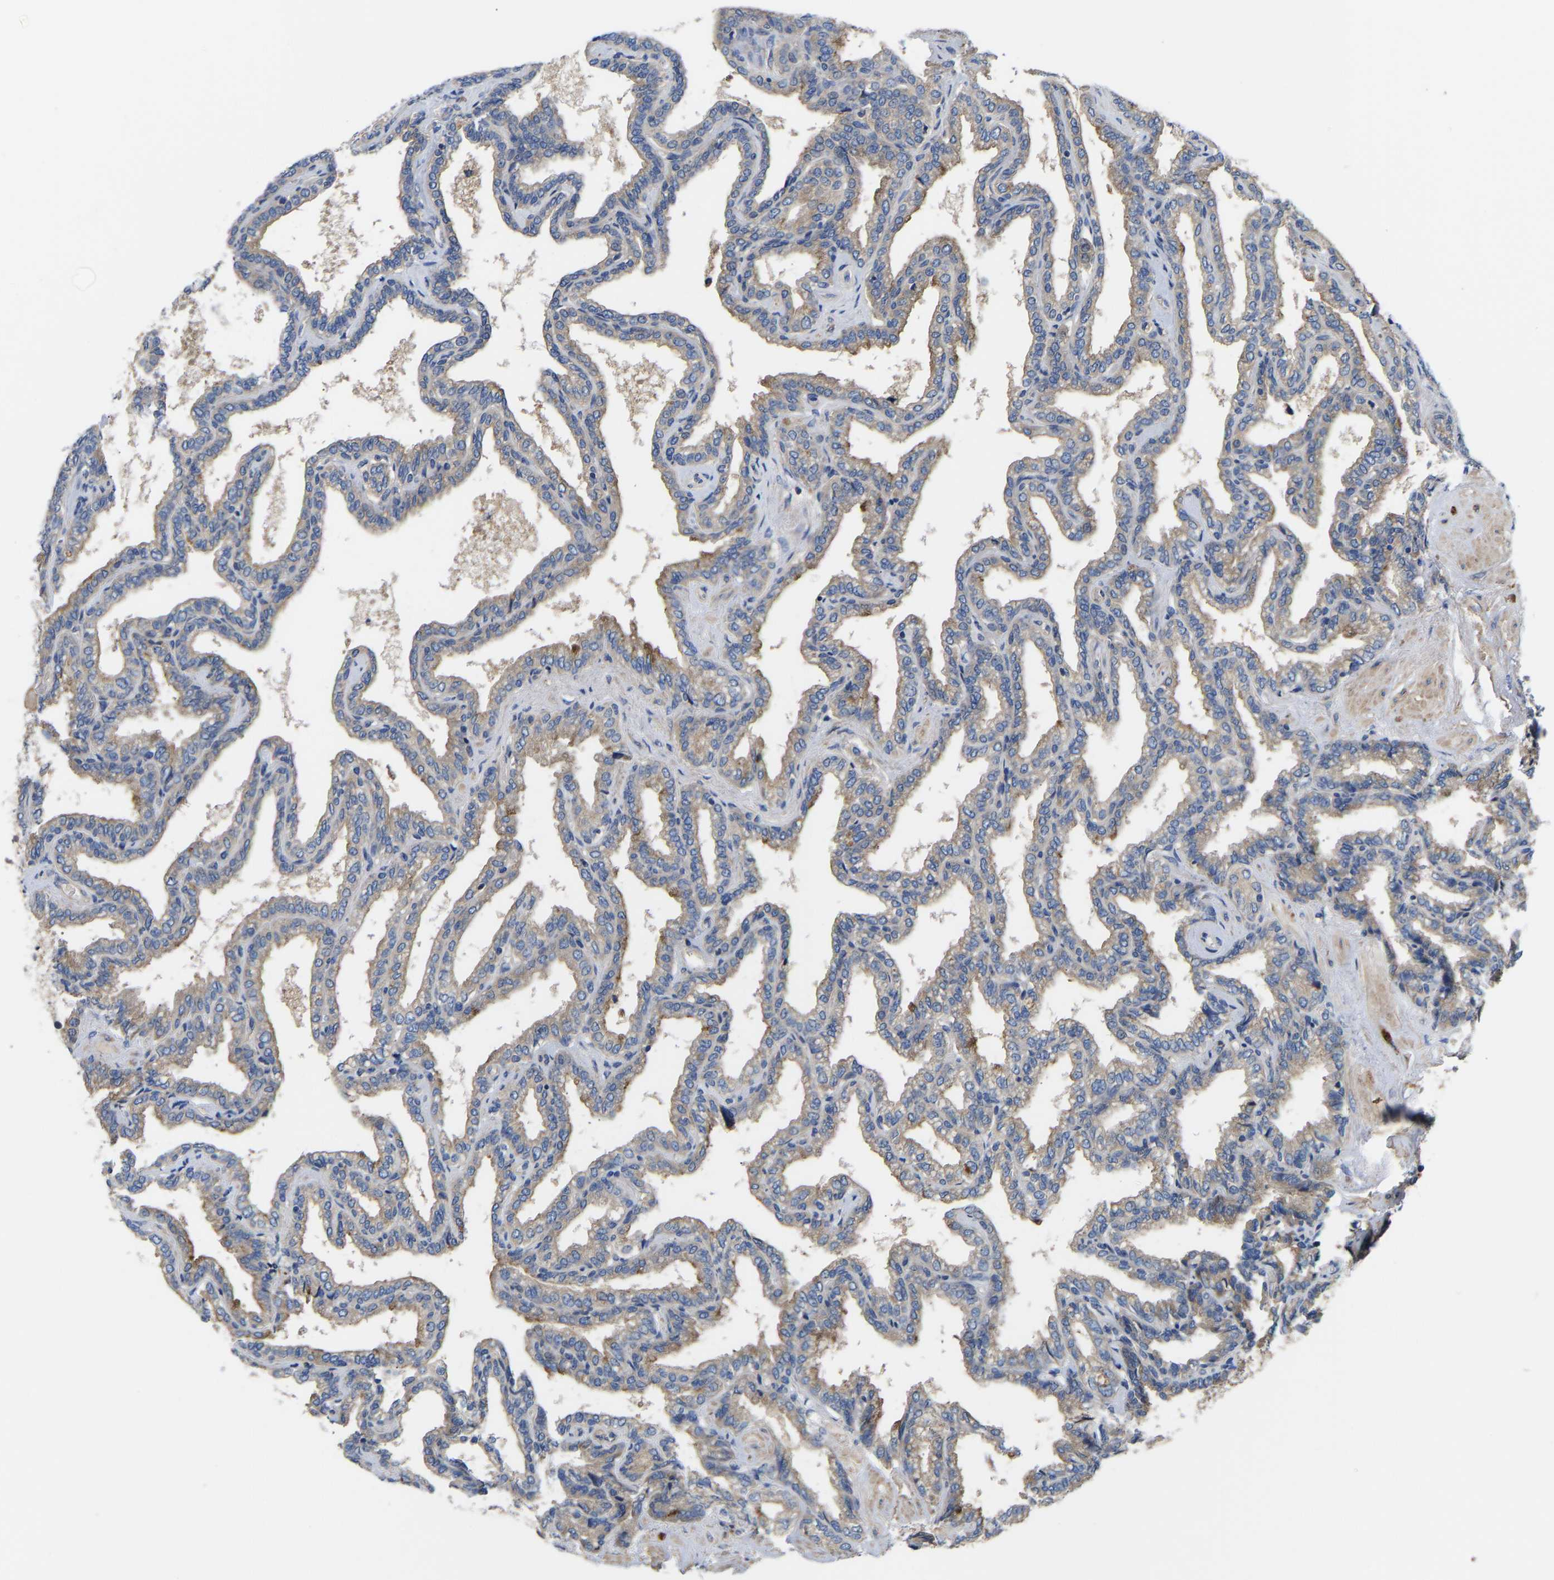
{"staining": {"intensity": "moderate", "quantity": "<25%", "location": "cytoplasmic/membranous"}, "tissue": "seminal vesicle", "cell_type": "Glandular cells", "image_type": "normal", "snomed": [{"axis": "morphology", "description": "Normal tissue, NOS"}, {"axis": "topography", "description": "Seminal veicle"}], "caption": "Immunohistochemical staining of unremarkable seminal vesicle exhibits <25% levels of moderate cytoplasmic/membranous protein staining in about <25% of glandular cells.", "gene": "AIMP2", "patient": {"sex": "male", "age": 46}}